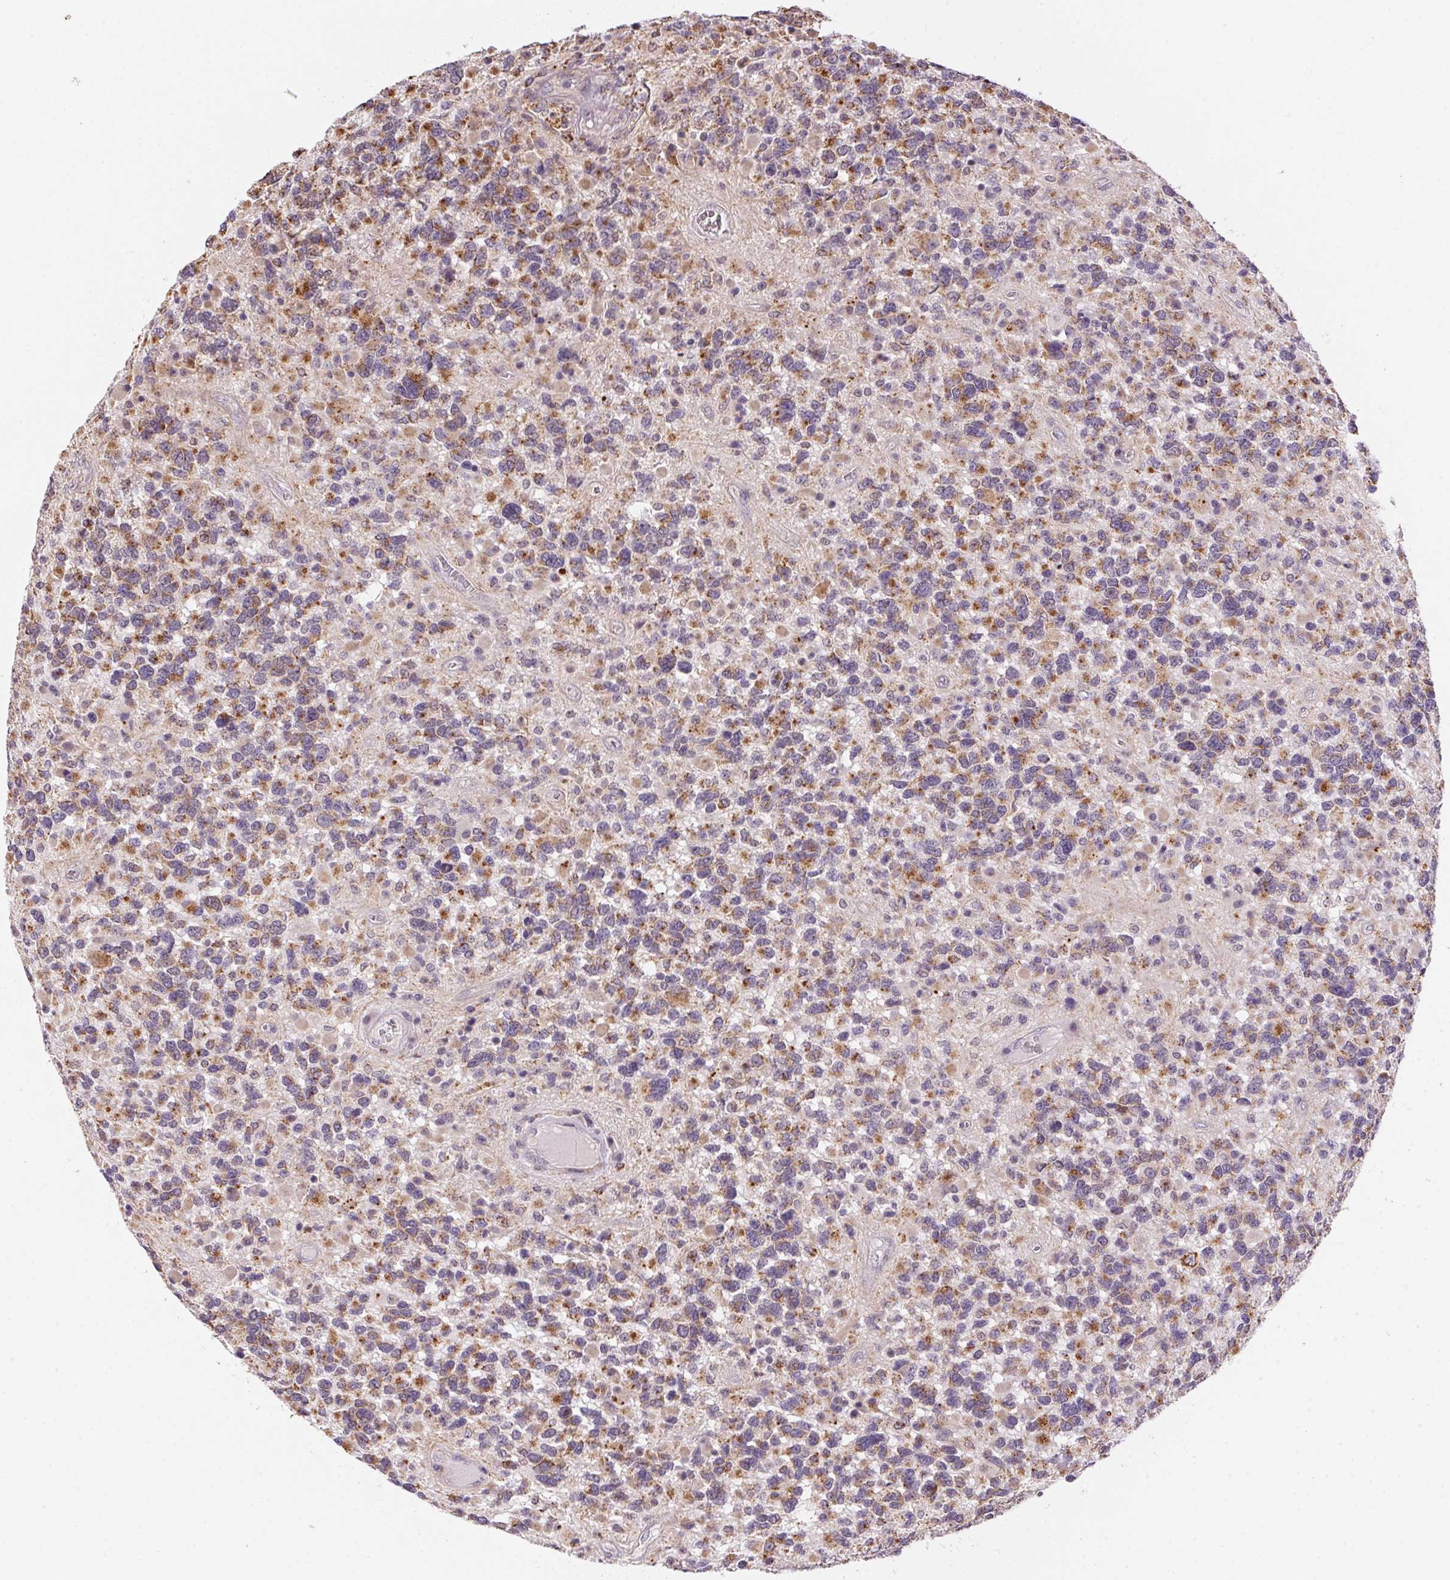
{"staining": {"intensity": "moderate", "quantity": ">75%", "location": "cytoplasmic/membranous"}, "tissue": "glioma", "cell_type": "Tumor cells", "image_type": "cancer", "snomed": [{"axis": "morphology", "description": "Glioma, malignant, High grade"}, {"axis": "topography", "description": "Brain"}], "caption": "A medium amount of moderate cytoplasmic/membranous staining is appreciated in approximately >75% of tumor cells in glioma tissue. (DAB = brown stain, brightfield microscopy at high magnification).", "gene": "METTL13", "patient": {"sex": "female", "age": 40}}